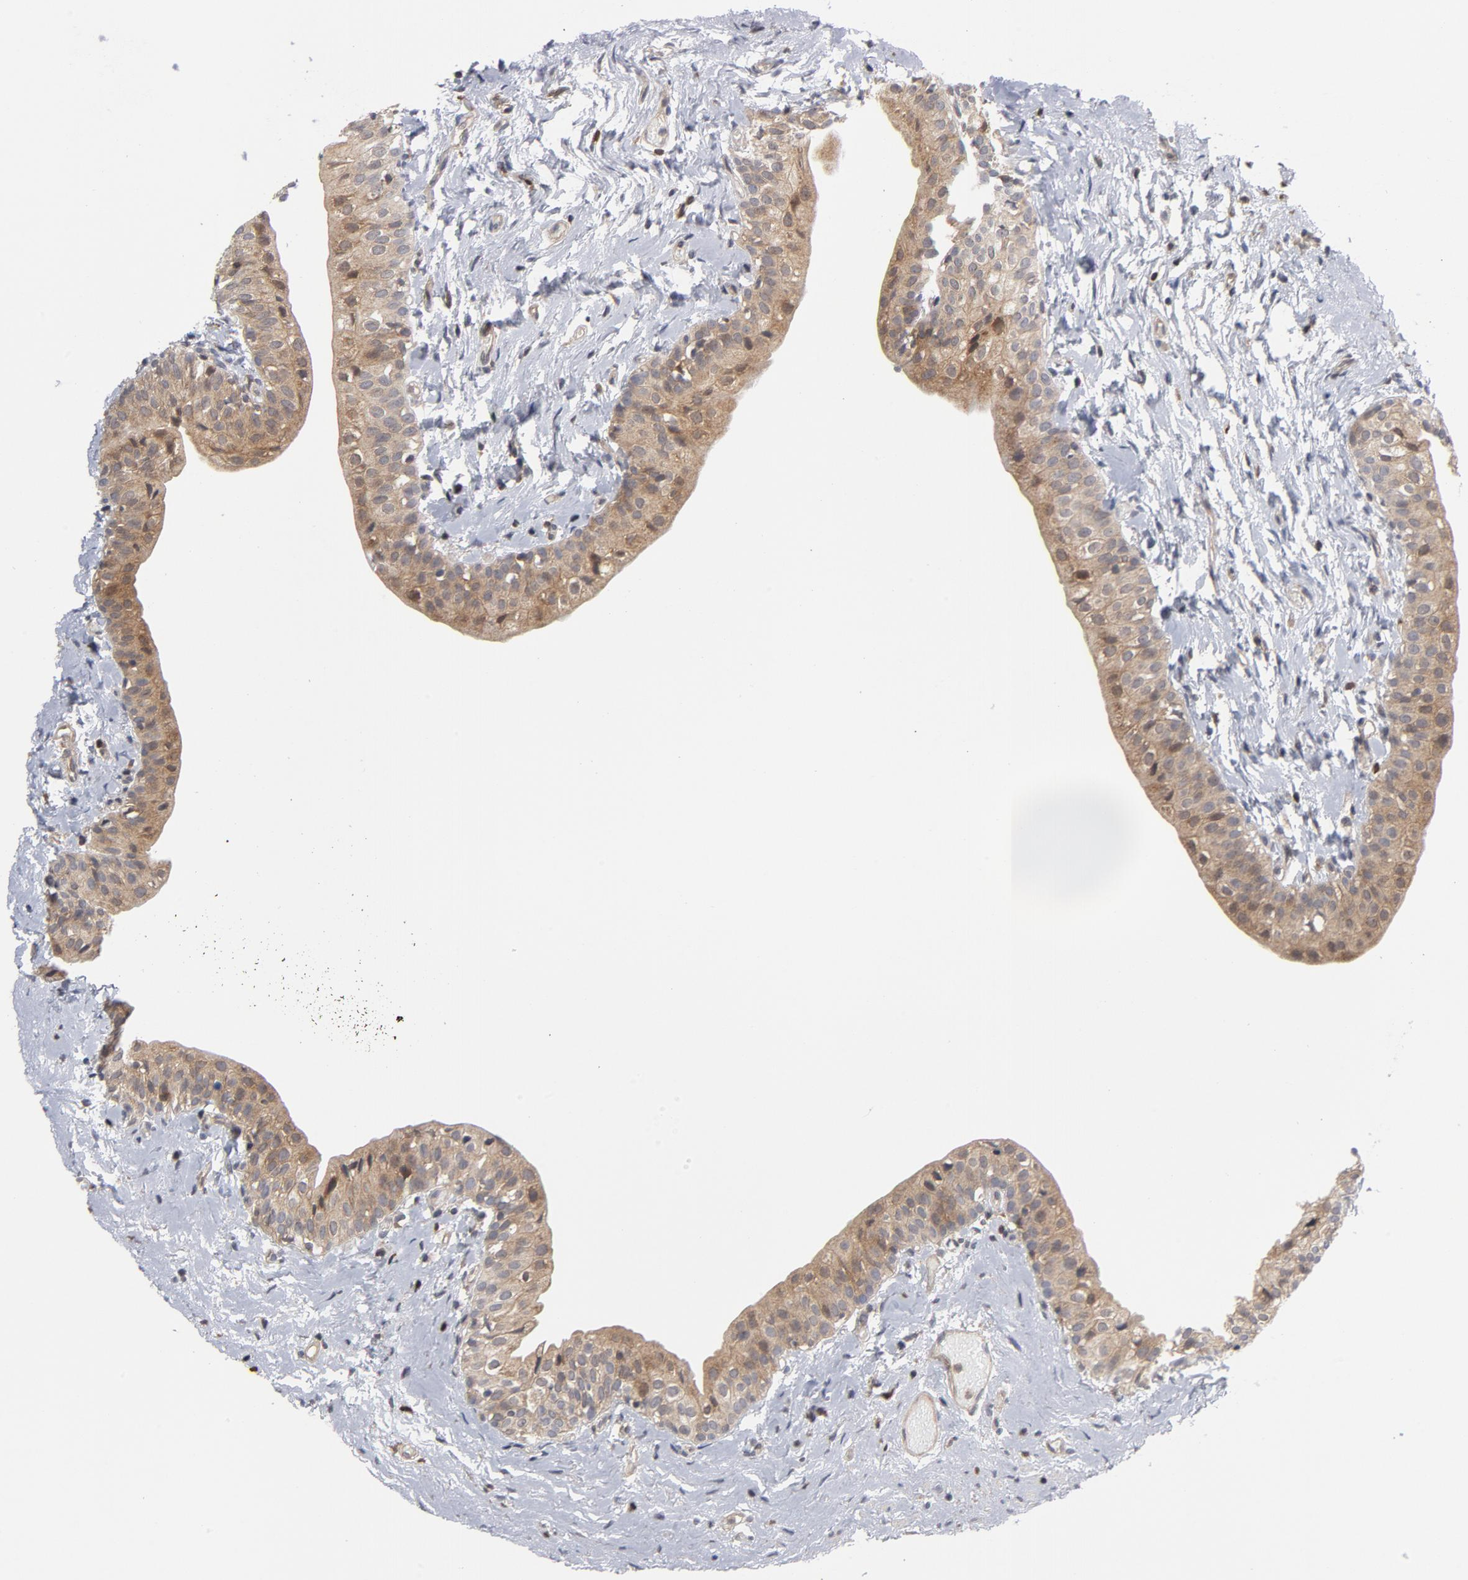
{"staining": {"intensity": "weak", "quantity": ">75%", "location": "cytoplasmic/membranous"}, "tissue": "urinary bladder", "cell_type": "Urothelial cells", "image_type": "normal", "snomed": [{"axis": "morphology", "description": "Normal tissue, NOS"}, {"axis": "topography", "description": "Urinary bladder"}], "caption": "Human urinary bladder stained for a protein (brown) exhibits weak cytoplasmic/membranous positive positivity in approximately >75% of urothelial cells.", "gene": "TRADD", "patient": {"sex": "male", "age": 59}}